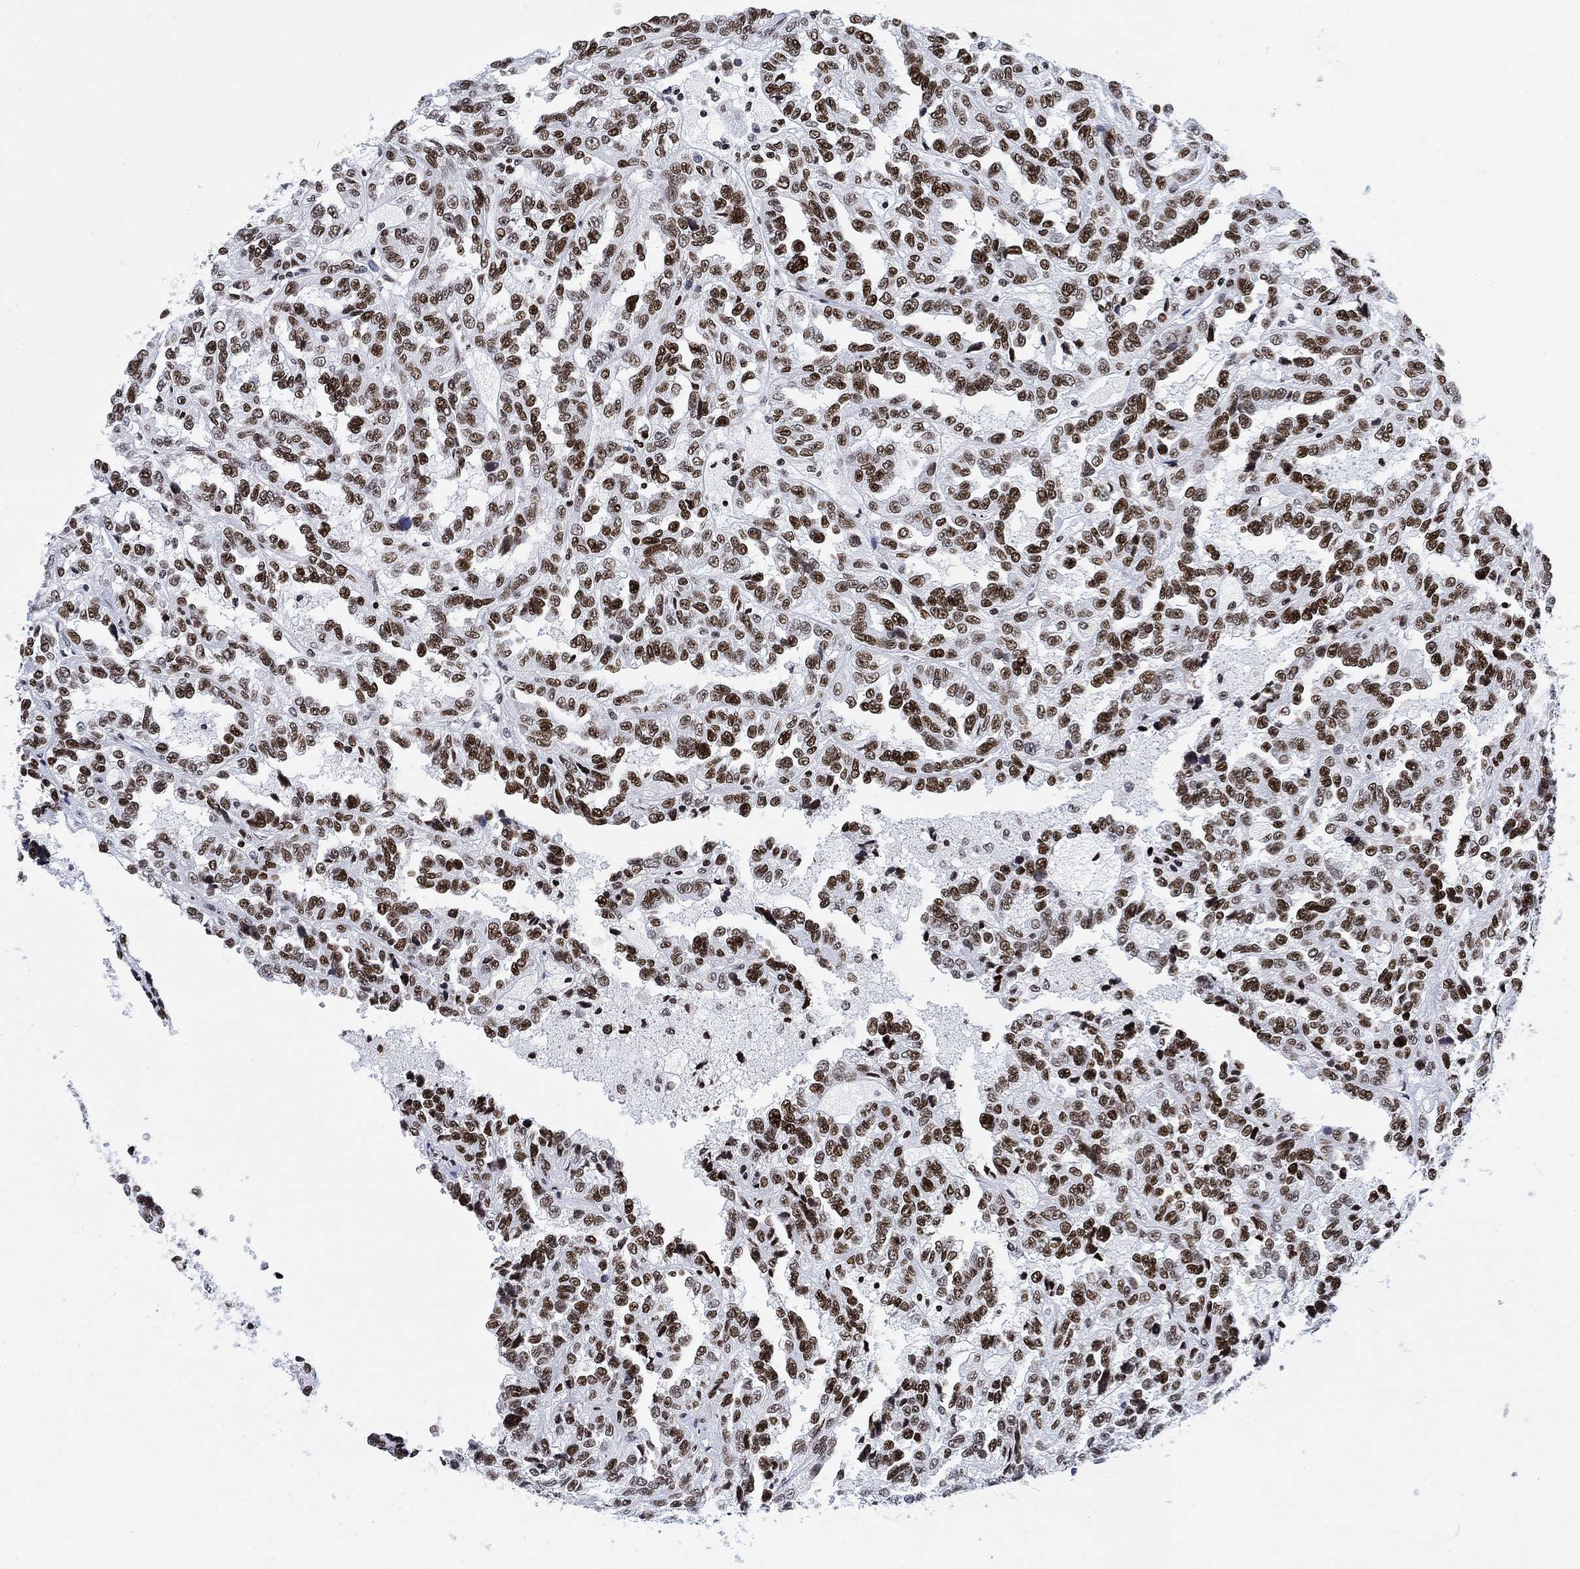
{"staining": {"intensity": "strong", "quantity": ">75%", "location": "nuclear"}, "tissue": "renal cancer", "cell_type": "Tumor cells", "image_type": "cancer", "snomed": [{"axis": "morphology", "description": "Adenocarcinoma, NOS"}, {"axis": "topography", "description": "Kidney"}], "caption": "The image displays staining of renal cancer, revealing strong nuclear protein staining (brown color) within tumor cells.", "gene": "H1-10", "patient": {"sex": "male", "age": 79}}